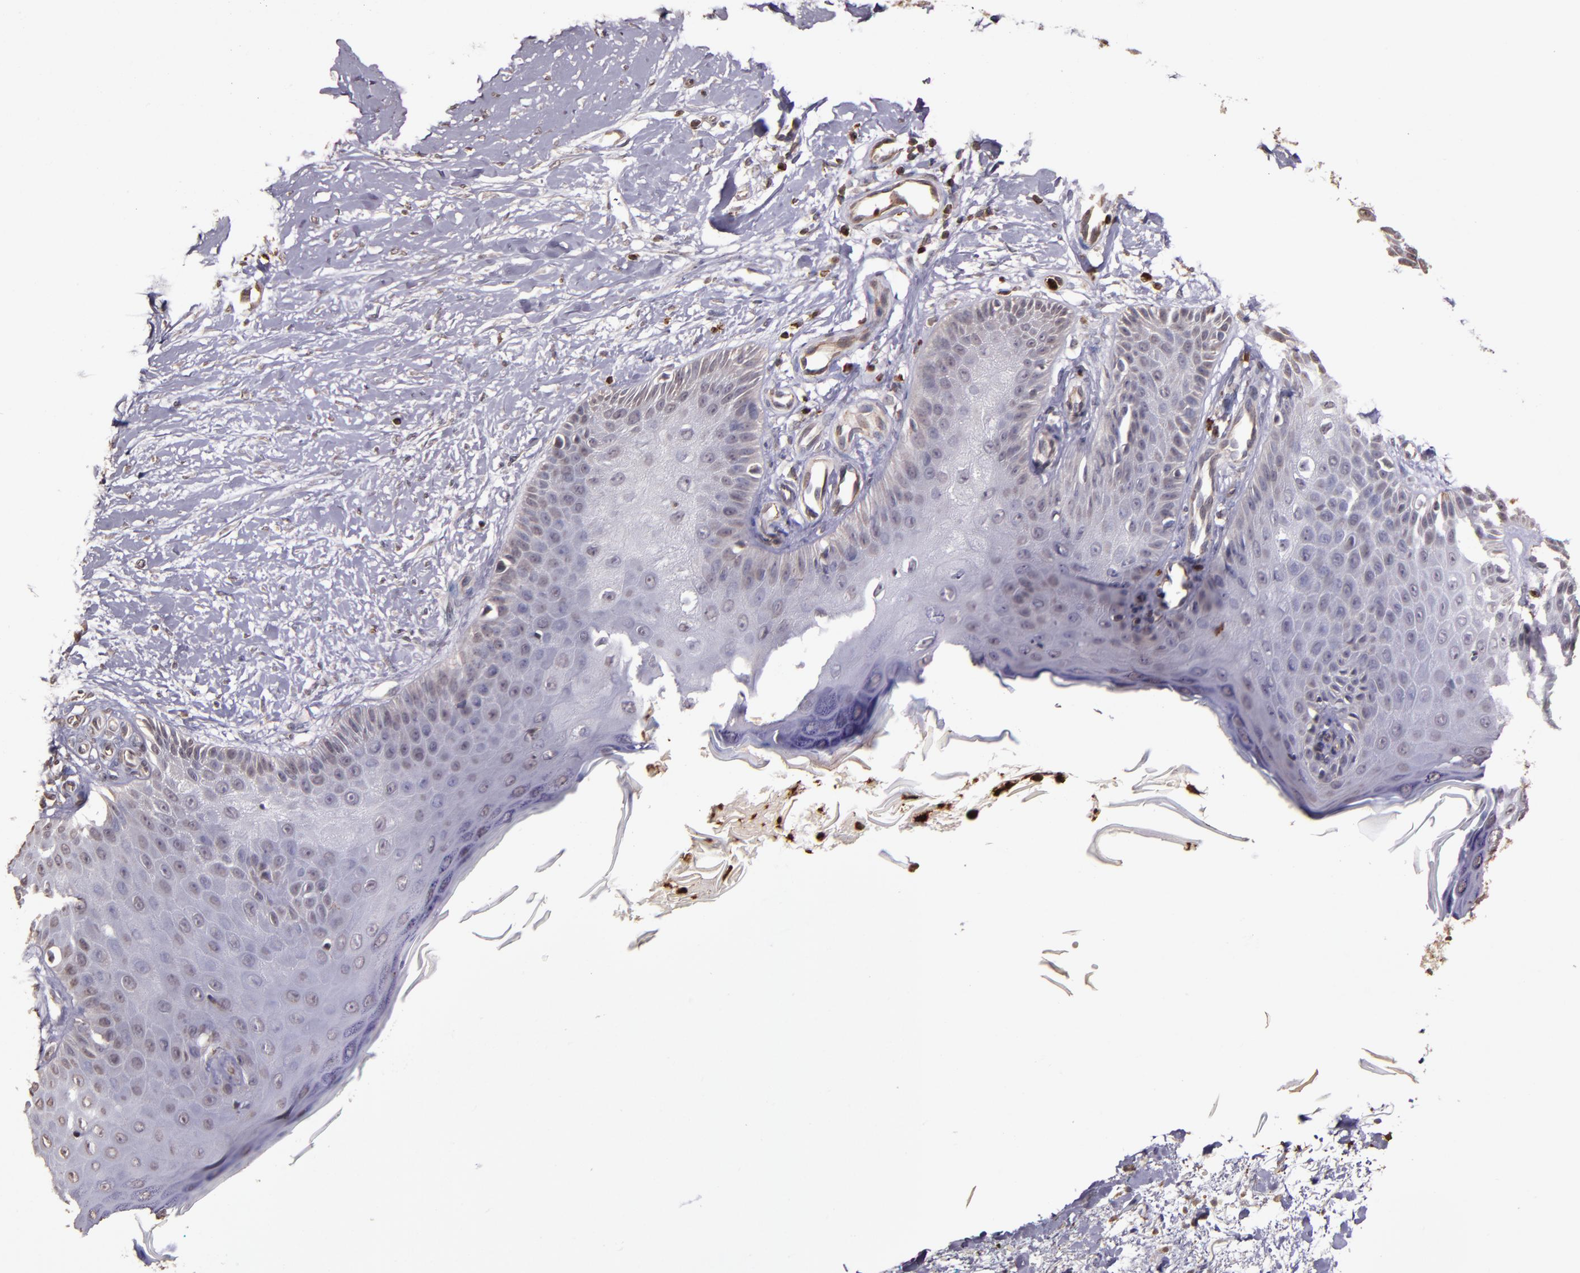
{"staining": {"intensity": "negative", "quantity": "none", "location": "none"}, "tissue": "skin cancer", "cell_type": "Tumor cells", "image_type": "cancer", "snomed": [{"axis": "morphology", "description": "Squamous cell carcinoma, NOS"}, {"axis": "topography", "description": "Skin"}], "caption": "Skin cancer (squamous cell carcinoma) was stained to show a protein in brown. There is no significant expression in tumor cells.", "gene": "SLC2A3", "patient": {"sex": "female", "age": 40}}